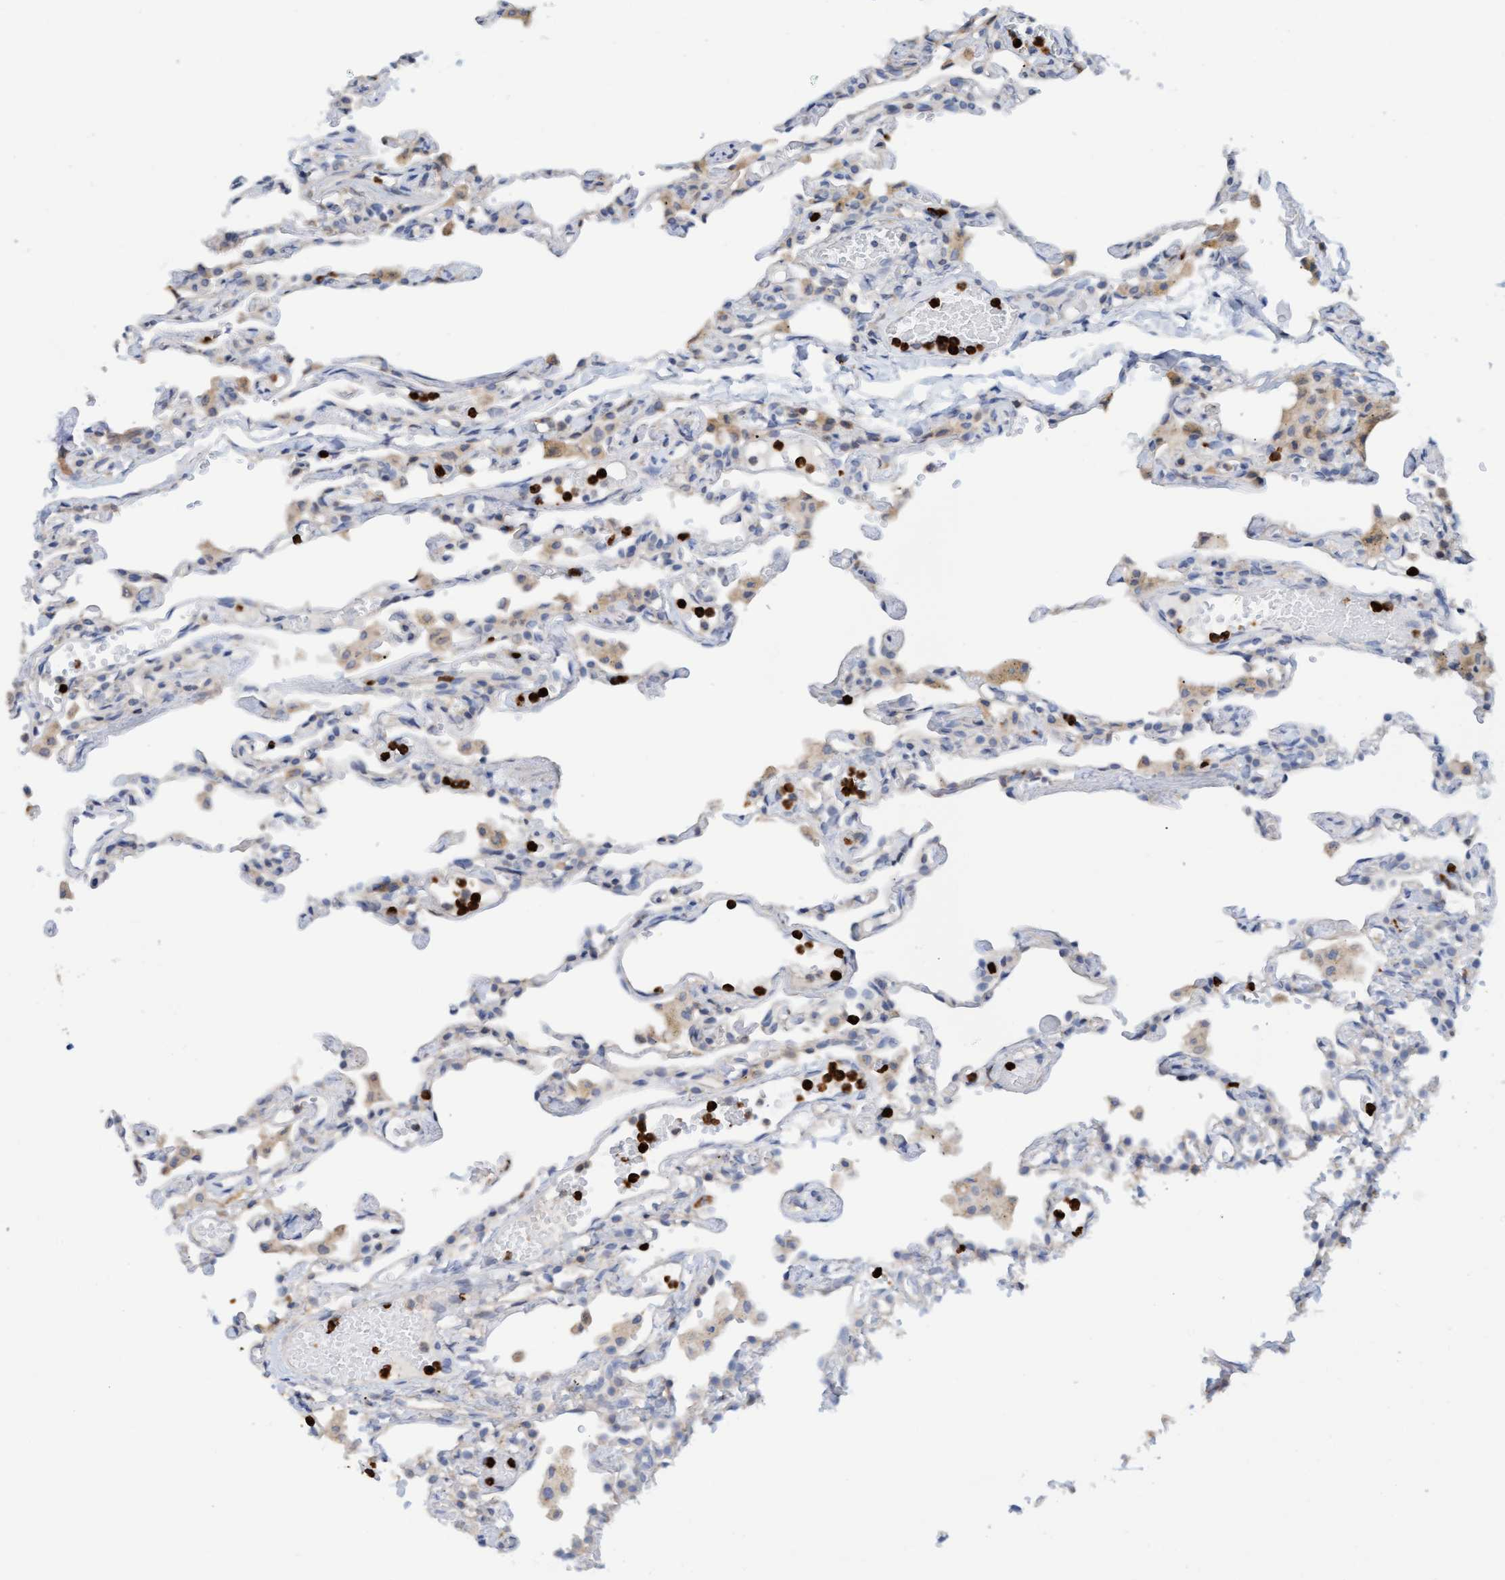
{"staining": {"intensity": "negative", "quantity": "none", "location": "none"}, "tissue": "lung", "cell_type": "Alveolar cells", "image_type": "normal", "snomed": [{"axis": "morphology", "description": "Normal tissue, NOS"}, {"axis": "topography", "description": "Lung"}], "caption": "Human lung stained for a protein using IHC exhibits no expression in alveolar cells.", "gene": "MMP8", "patient": {"sex": "male", "age": 21}}